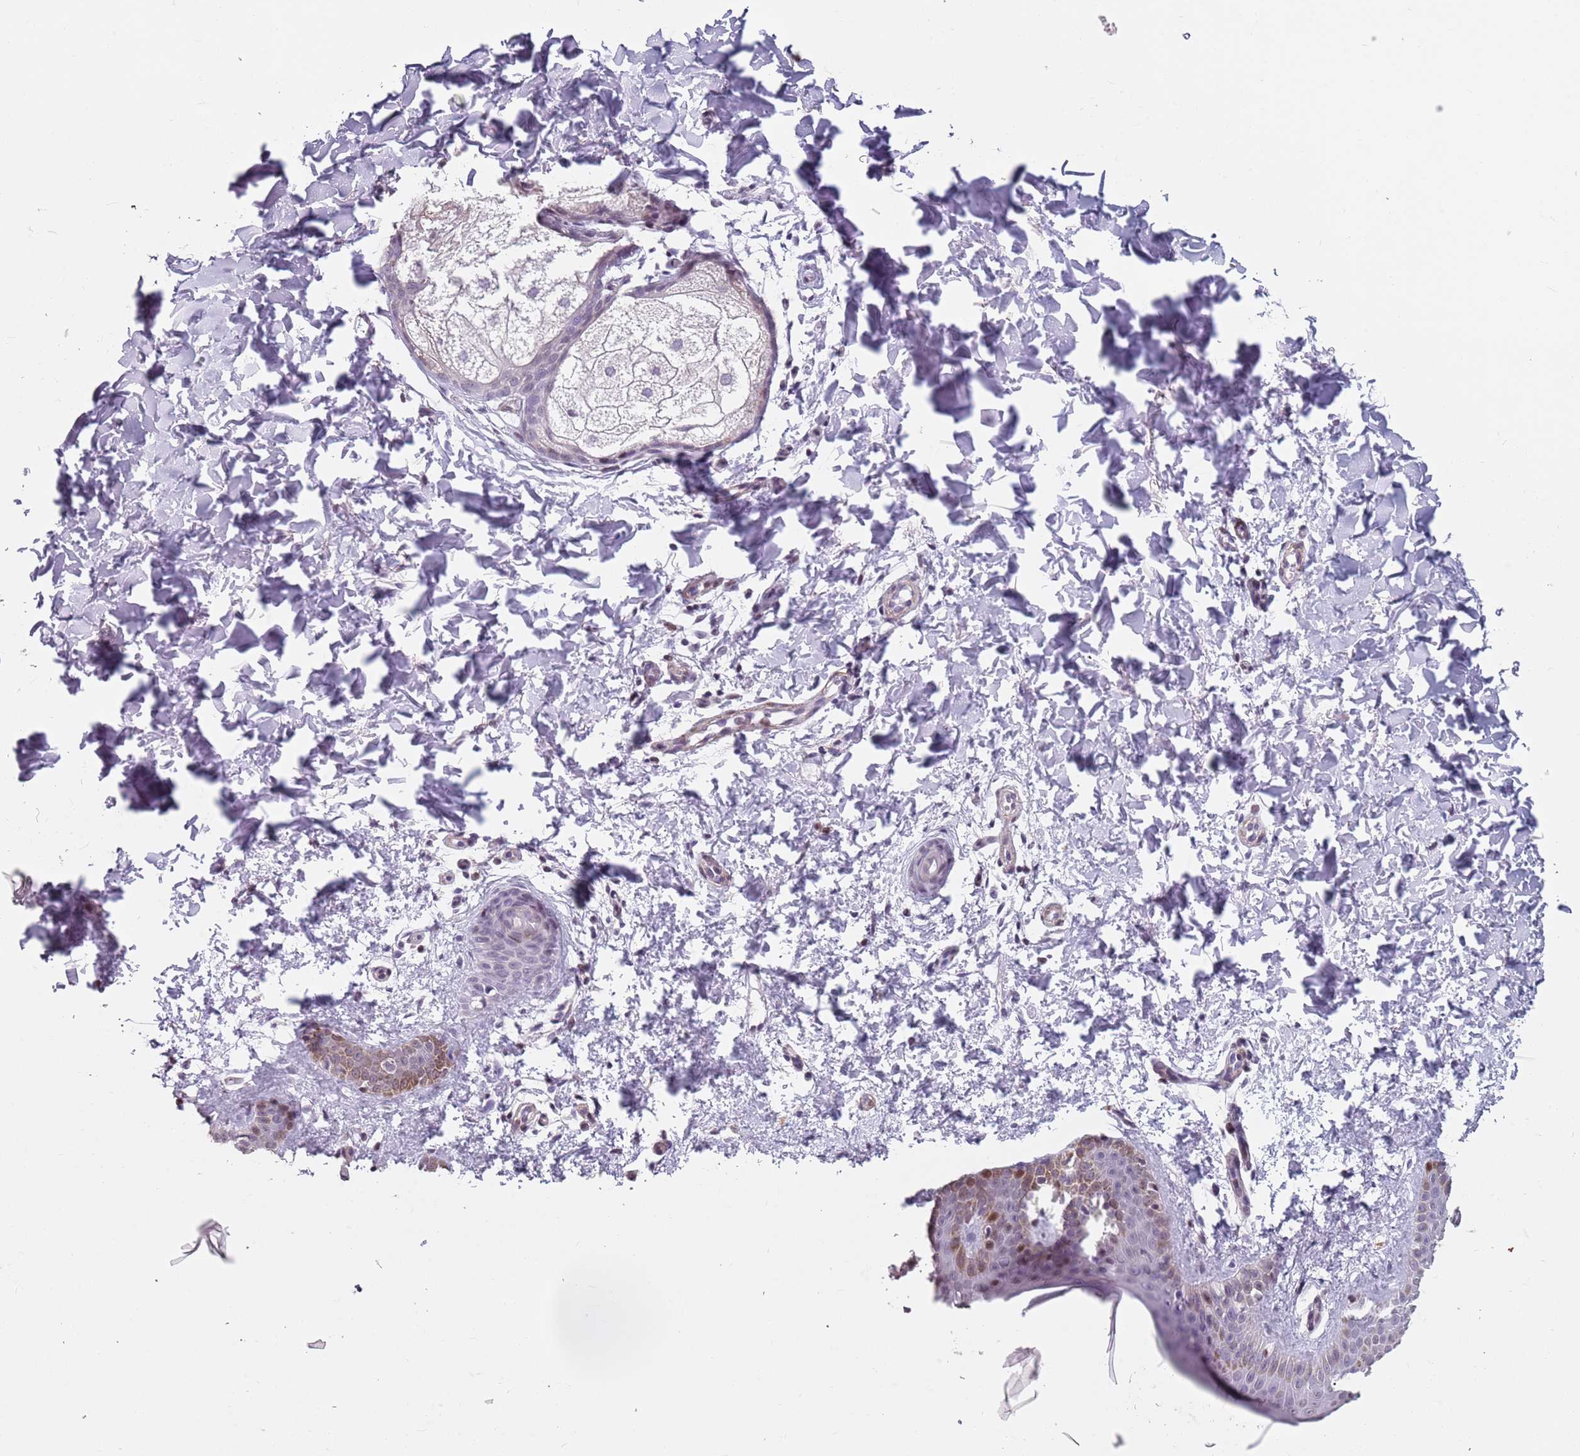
{"staining": {"intensity": "negative", "quantity": "none", "location": "none"}, "tissue": "skin", "cell_type": "Fibroblasts", "image_type": "normal", "snomed": [{"axis": "morphology", "description": "Normal tissue, NOS"}, {"axis": "topography", "description": "Skin"}], "caption": "A high-resolution micrograph shows immunohistochemistry staining of unremarkable skin, which displays no significant positivity in fibroblasts.", "gene": "TMC4", "patient": {"sex": "male", "age": 36}}